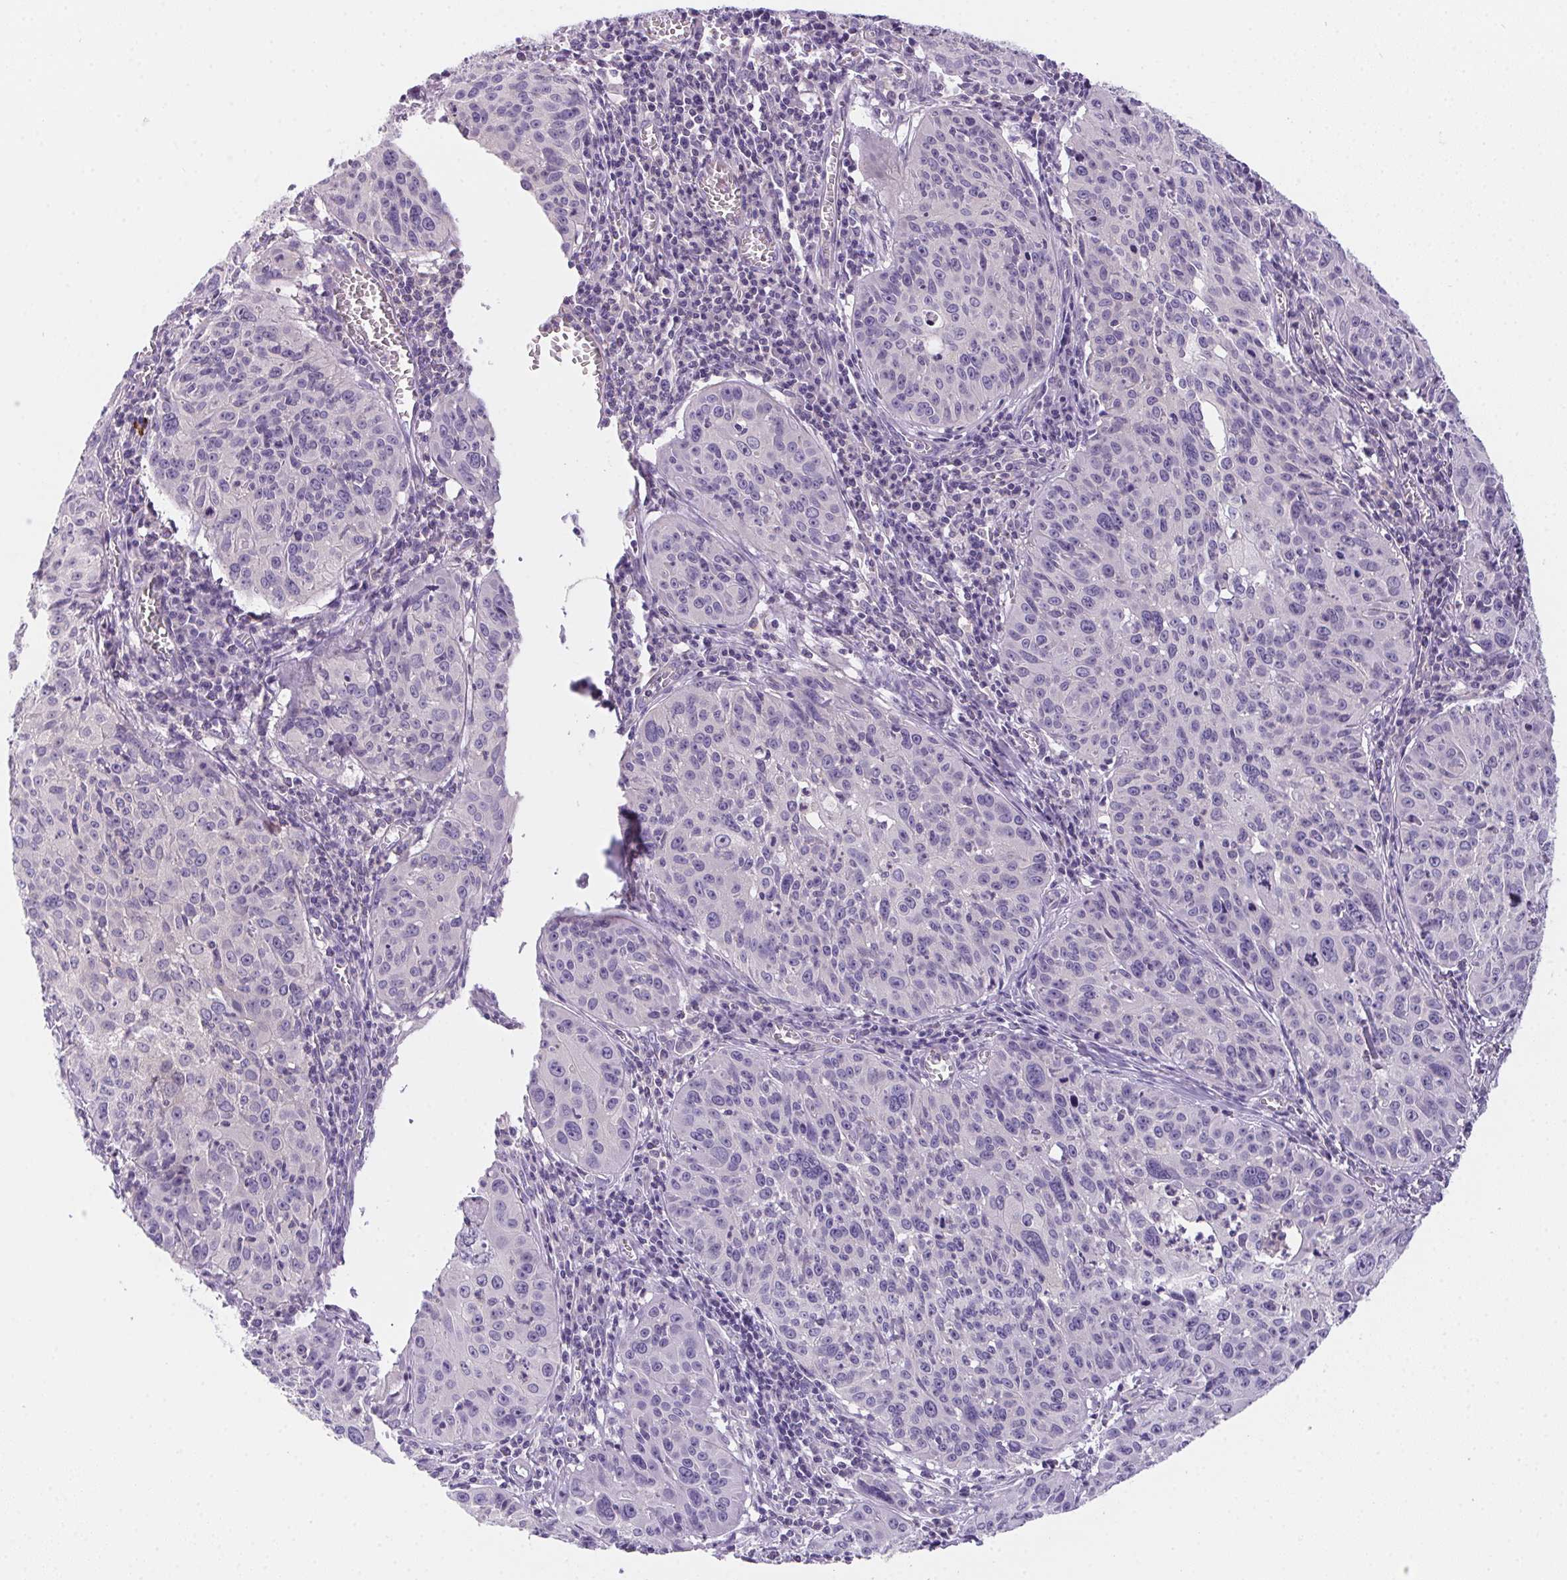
{"staining": {"intensity": "negative", "quantity": "none", "location": "none"}, "tissue": "cervical cancer", "cell_type": "Tumor cells", "image_type": "cancer", "snomed": [{"axis": "morphology", "description": "Squamous cell carcinoma, NOS"}, {"axis": "topography", "description": "Cervix"}], "caption": "Image shows no significant protein expression in tumor cells of squamous cell carcinoma (cervical). (Stains: DAB (3,3'-diaminobenzidine) IHC with hematoxylin counter stain, Microscopy: brightfield microscopy at high magnification).", "gene": "PRKAA1", "patient": {"sex": "female", "age": 31}}